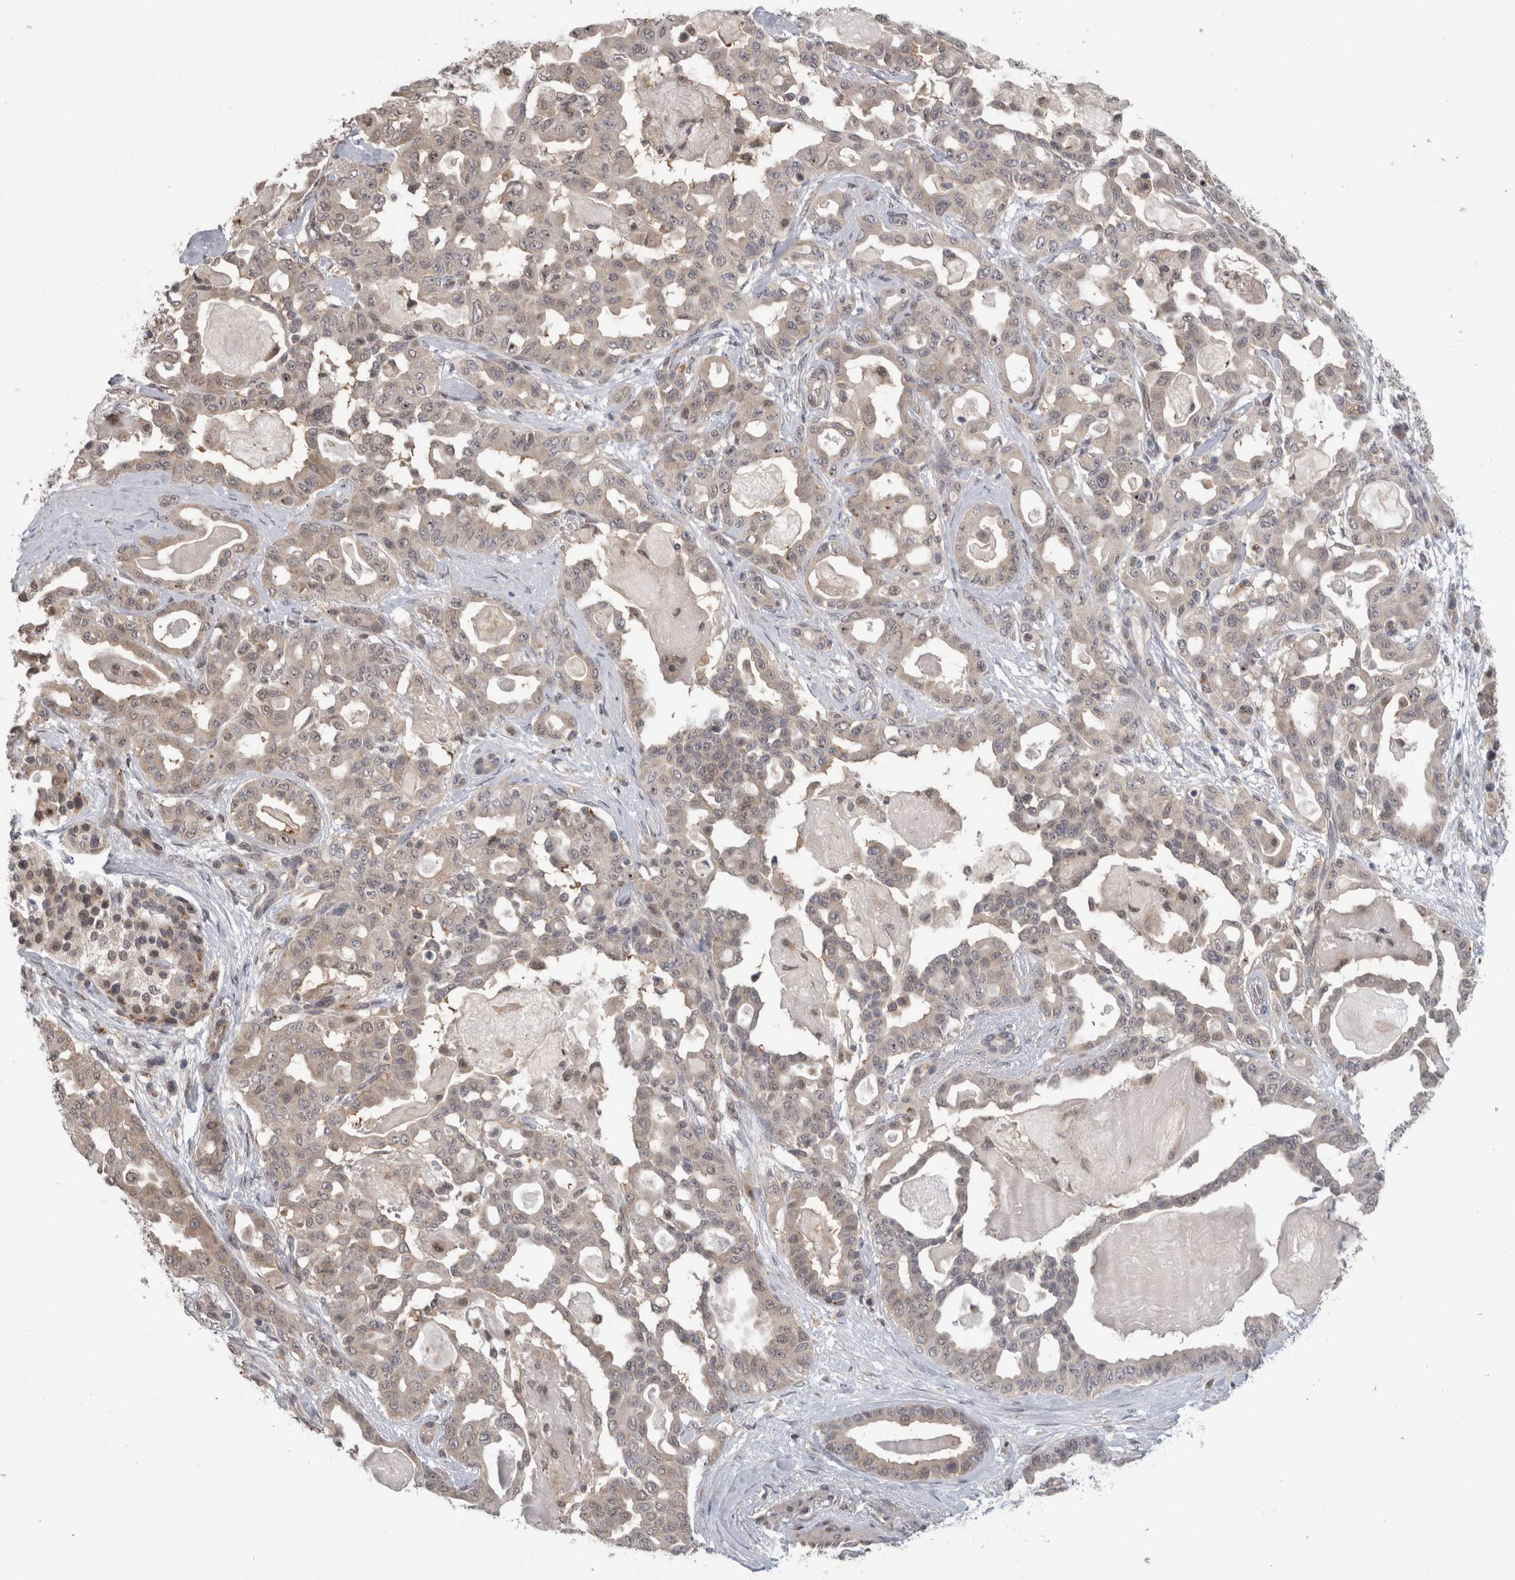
{"staining": {"intensity": "weak", "quantity": "25%-75%", "location": "cytoplasmic/membranous"}, "tissue": "pancreatic cancer", "cell_type": "Tumor cells", "image_type": "cancer", "snomed": [{"axis": "morphology", "description": "Adenocarcinoma, NOS"}, {"axis": "topography", "description": "Pancreas"}], "caption": "Weak cytoplasmic/membranous positivity for a protein is seen in approximately 25%-75% of tumor cells of pancreatic cancer (adenocarcinoma) using immunohistochemistry.", "gene": "MTBP", "patient": {"sex": "male", "age": 63}}